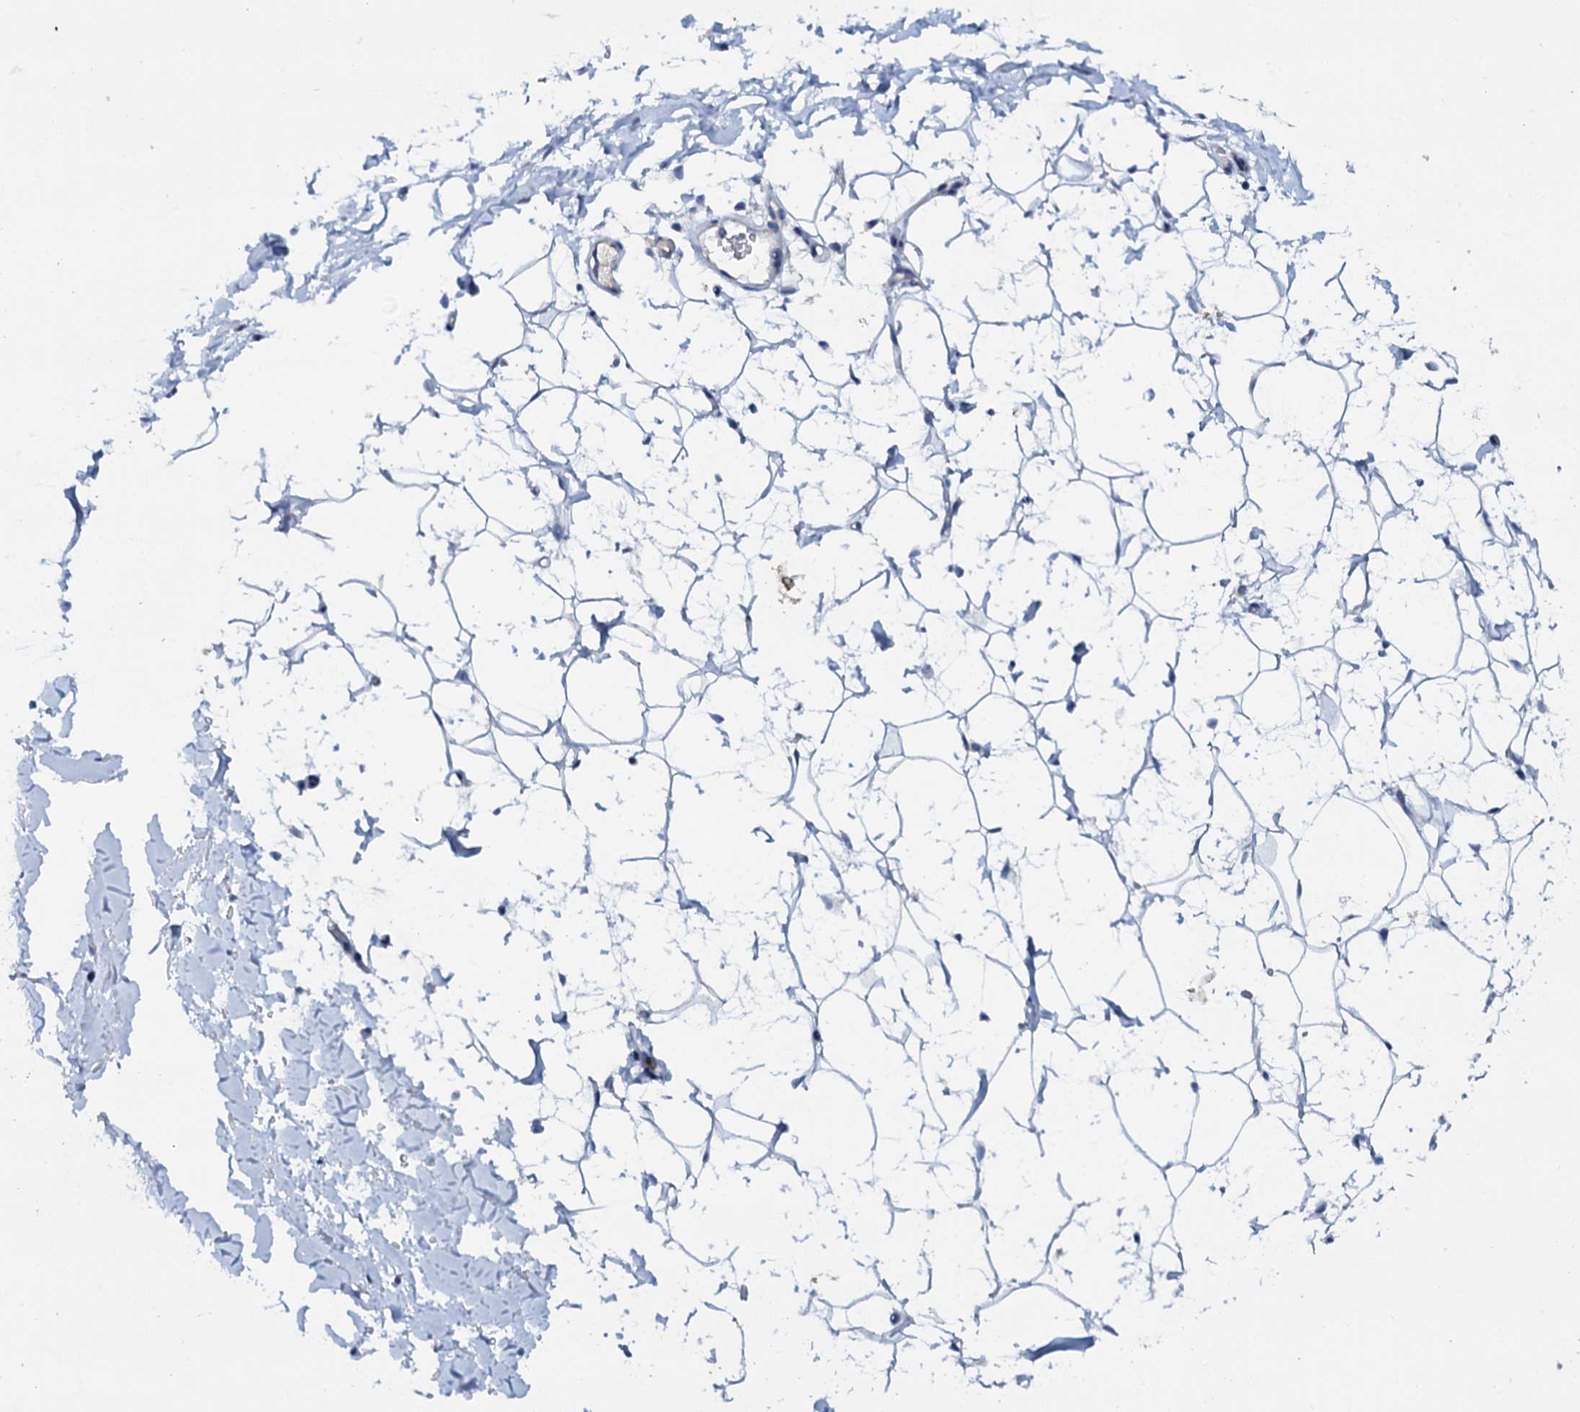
{"staining": {"intensity": "negative", "quantity": "none", "location": "none"}, "tissue": "adipose tissue", "cell_type": "Adipocytes", "image_type": "normal", "snomed": [{"axis": "morphology", "description": "Normal tissue, NOS"}, {"axis": "topography", "description": "Breast"}], "caption": "Immunohistochemistry (IHC) image of benign human adipose tissue stained for a protein (brown), which reveals no expression in adipocytes. (DAB (3,3'-diaminobenzidine) IHC with hematoxylin counter stain).", "gene": "SLC37A4", "patient": {"sex": "female", "age": 26}}